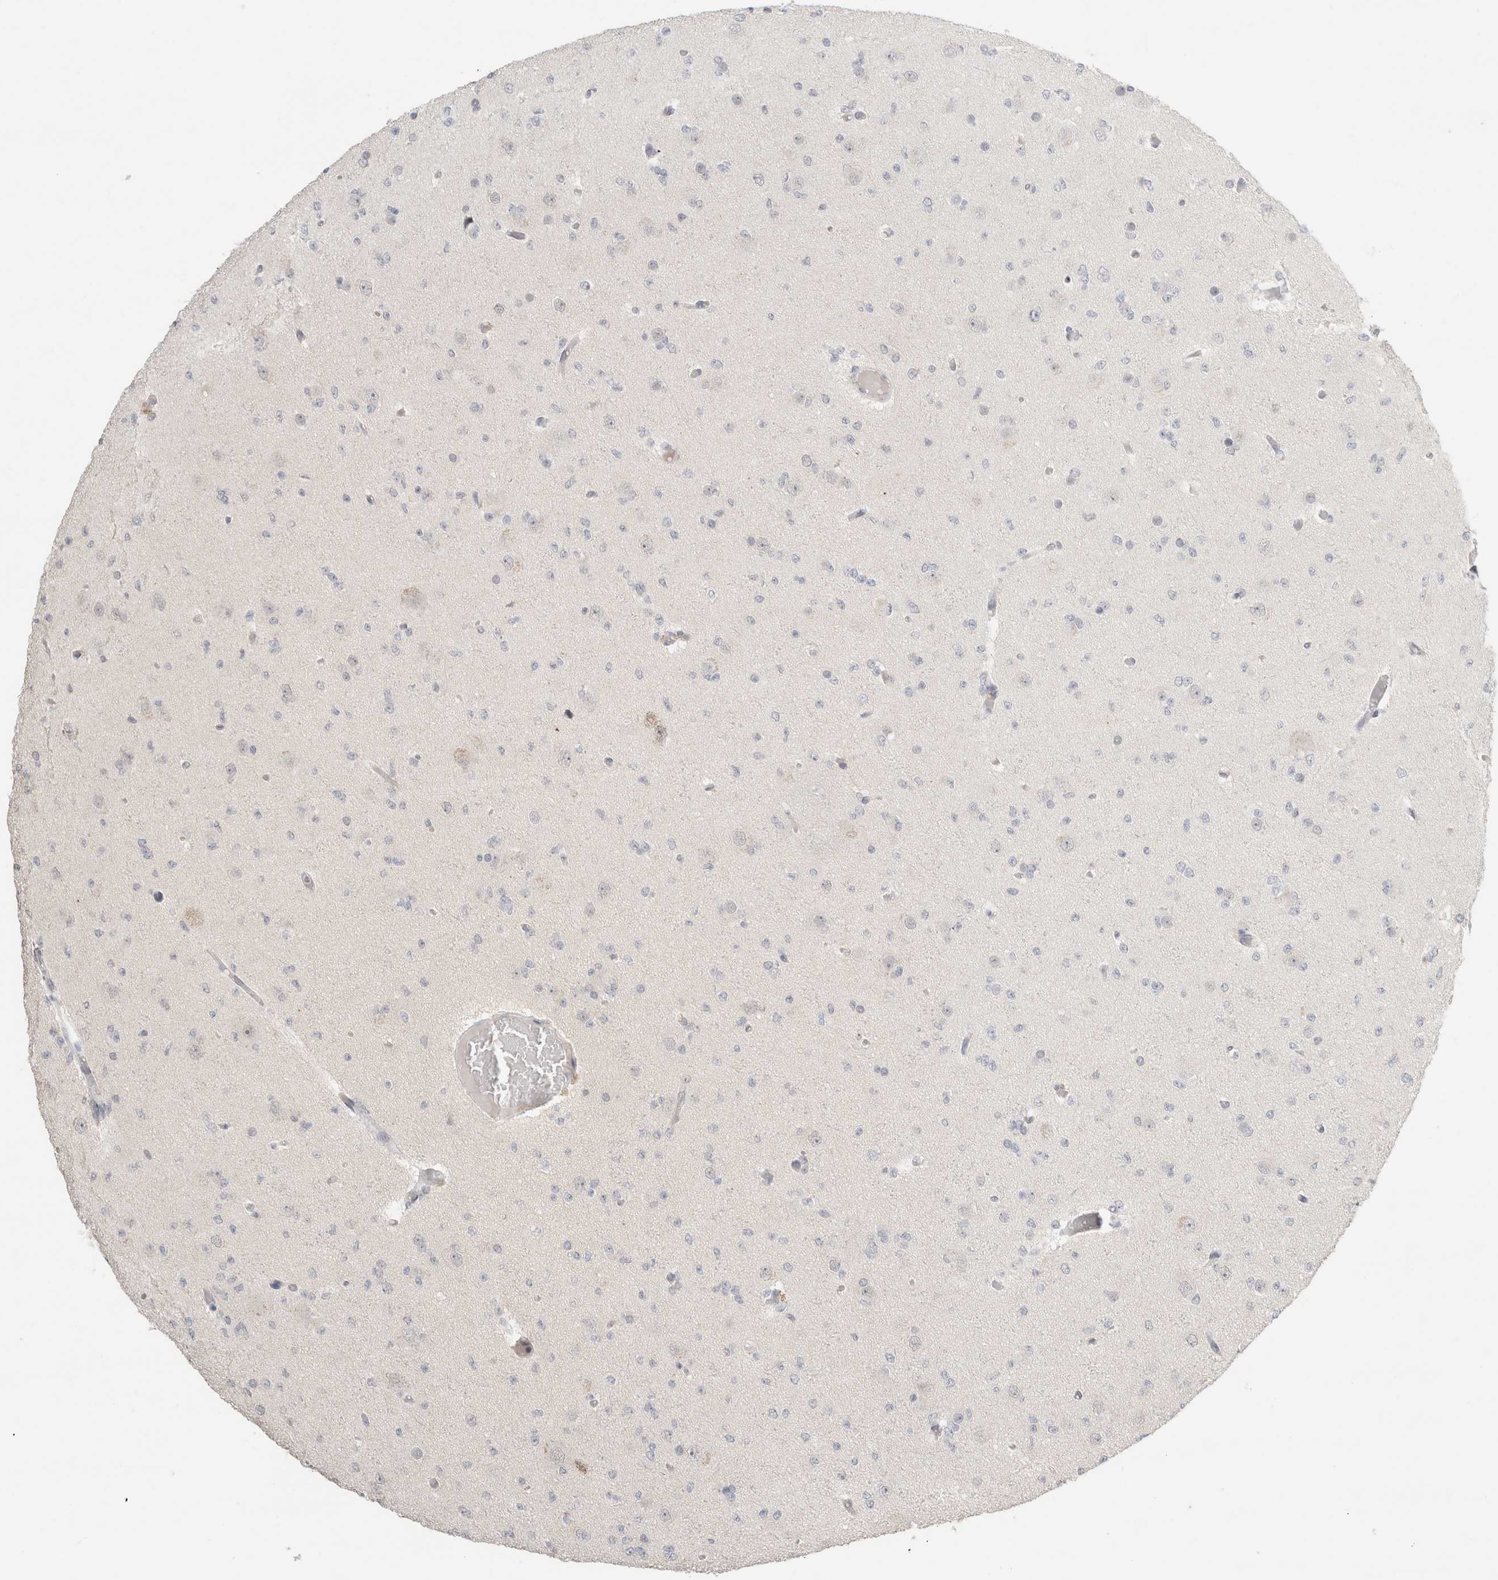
{"staining": {"intensity": "negative", "quantity": "none", "location": "none"}, "tissue": "glioma", "cell_type": "Tumor cells", "image_type": "cancer", "snomed": [{"axis": "morphology", "description": "Glioma, malignant, Low grade"}, {"axis": "topography", "description": "Brain"}], "caption": "A high-resolution histopathology image shows immunohistochemistry staining of malignant low-grade glioma, which reveals no significant positivity in tumor cells. (Brightfield microscopy of DAB (3,3'-diaminobenzidine) immunohistochemistry at high magnification).", "gene": "TRAT1", "patient": {"sex": "female", "age": 22}}